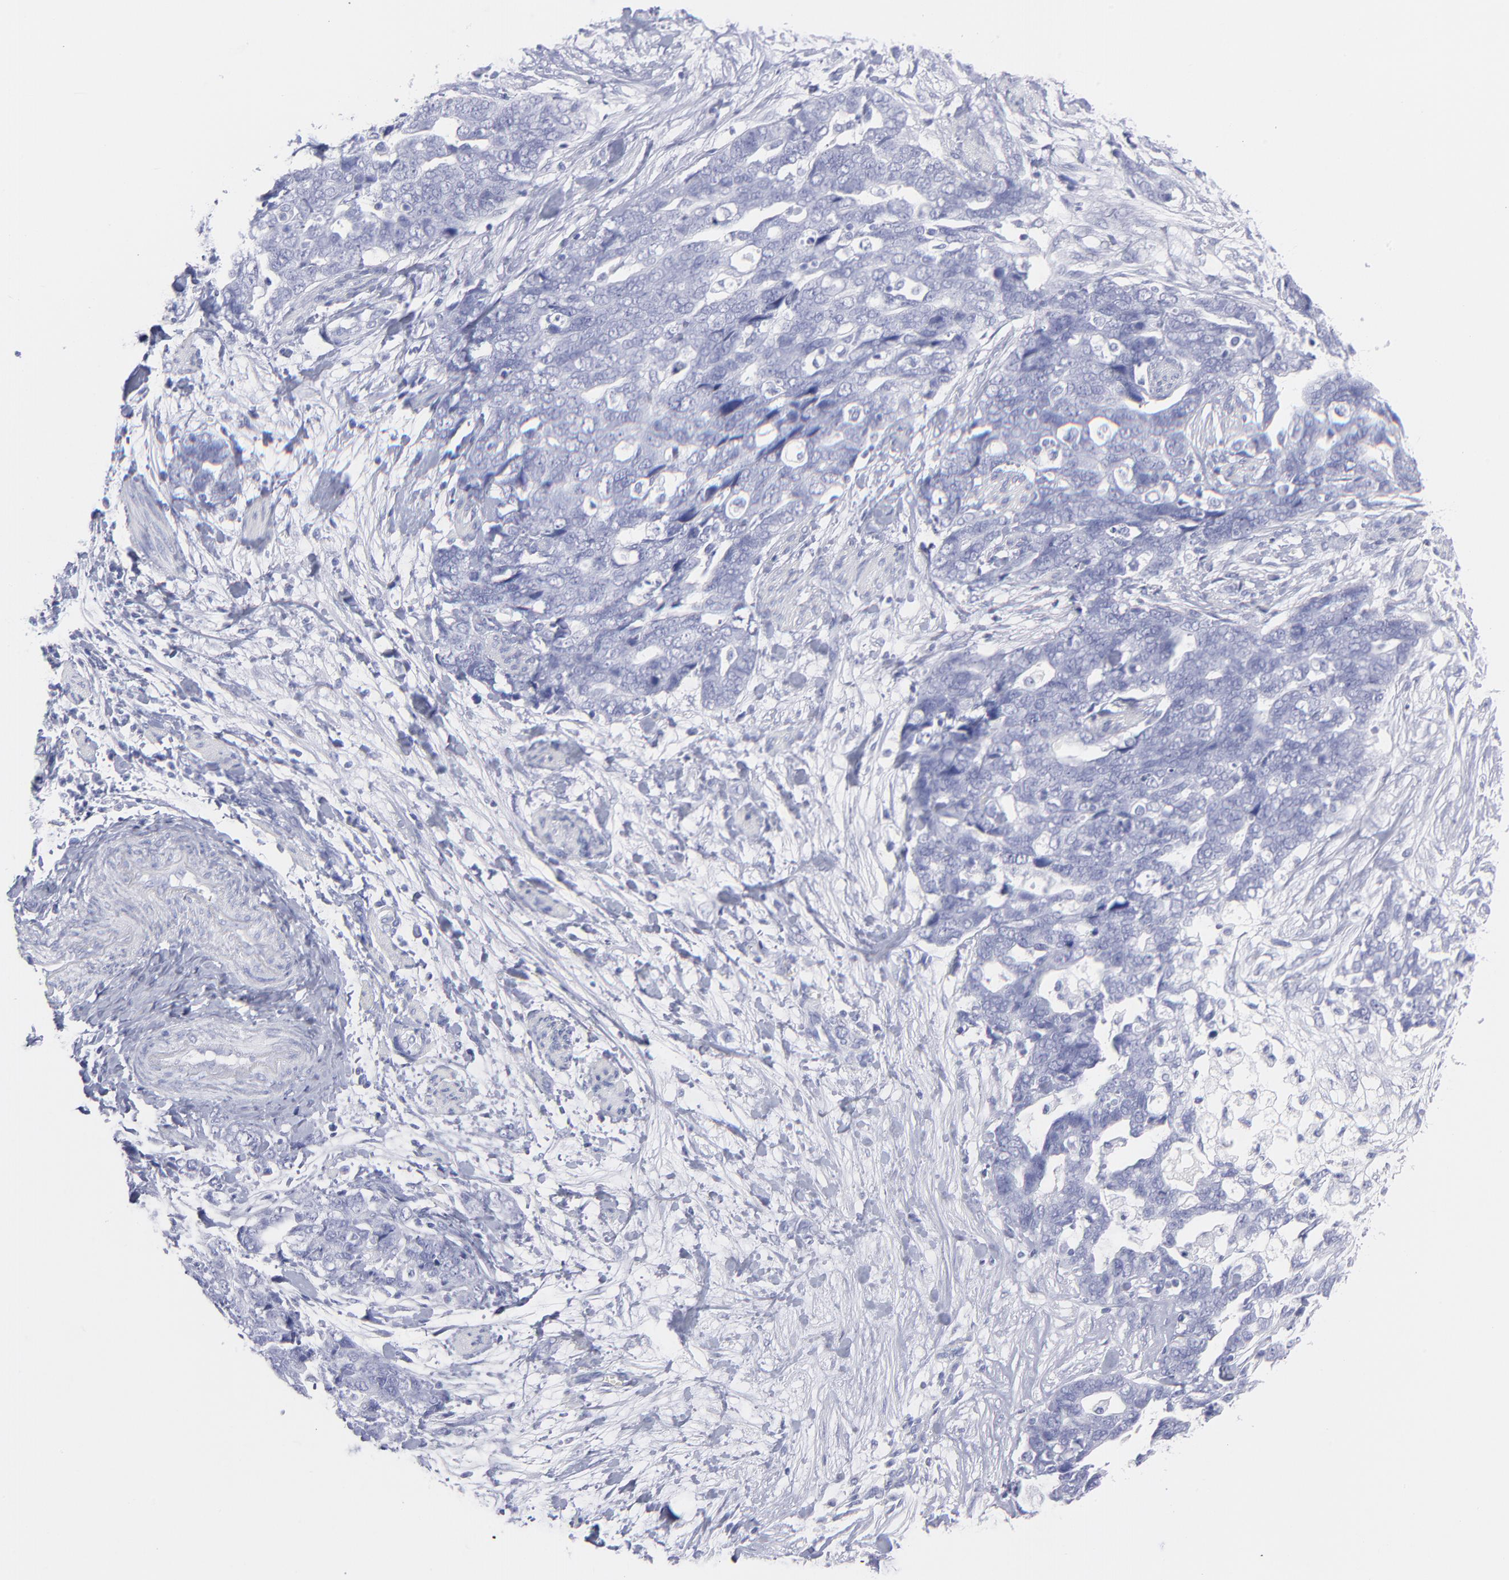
{"staining": {"intensity": "negative", "quantity": "none", "location": "none"}, "tissue": "ovarian cancer", "cell_type": "Tumor cells", "image_type": "cancer", "snomed": [{"axis": "morphology", "description": "Normal tissue, NOS"}, {"axis": "morphology", "description": "Cystadenocarcinoma, serous, NOS"}, {"axis": "topography", "description": "Fallopian tube"}, {"axis": "topography", "description": "Ovary"}], "caption": "Tumor cells show no significant expression in ovarian cancer (serous cystadenocarcinoma).", "gene": "F13B", "patient": {"sex": "female", "age": 56}}